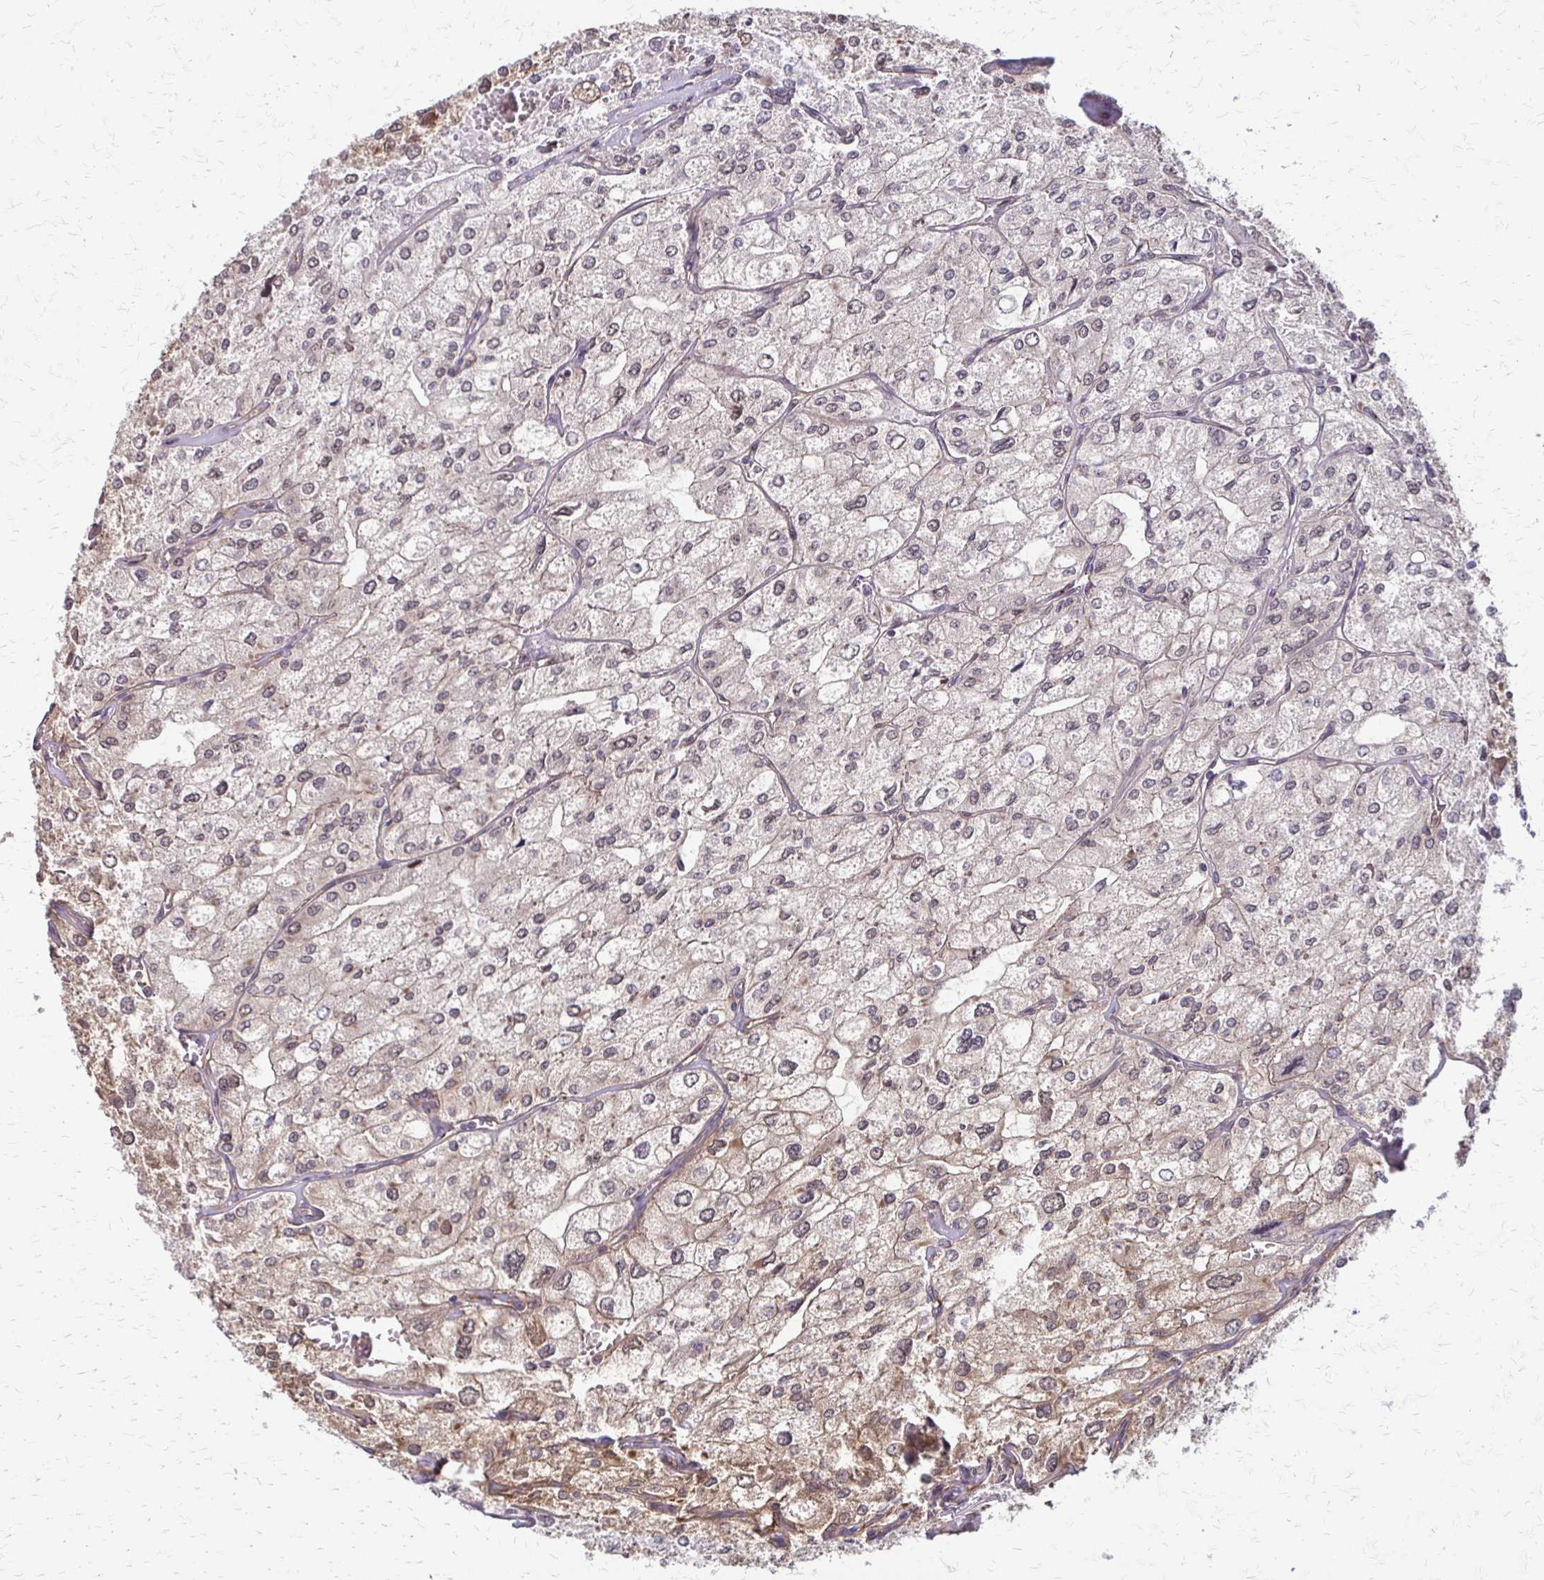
{"staining": {"intensity": "weak", "quantity": "<25%", "location": "cytoplasmic/membranous"}, "tissue": "renal cancer", "cell_type": "Tumor cells", "image_type": "cancer", "snomed": [{"axis": "morphology", "description": "Adenocarcinoma, NOS"}, {"axis": "topography", "description": "Kidney"}], "caption": "Image shows no protein expression in tumor cells of adenocarcinoma (renal) tissue.", "gene": "CFL2", "patient": {"sex": "female", "age": 70}}